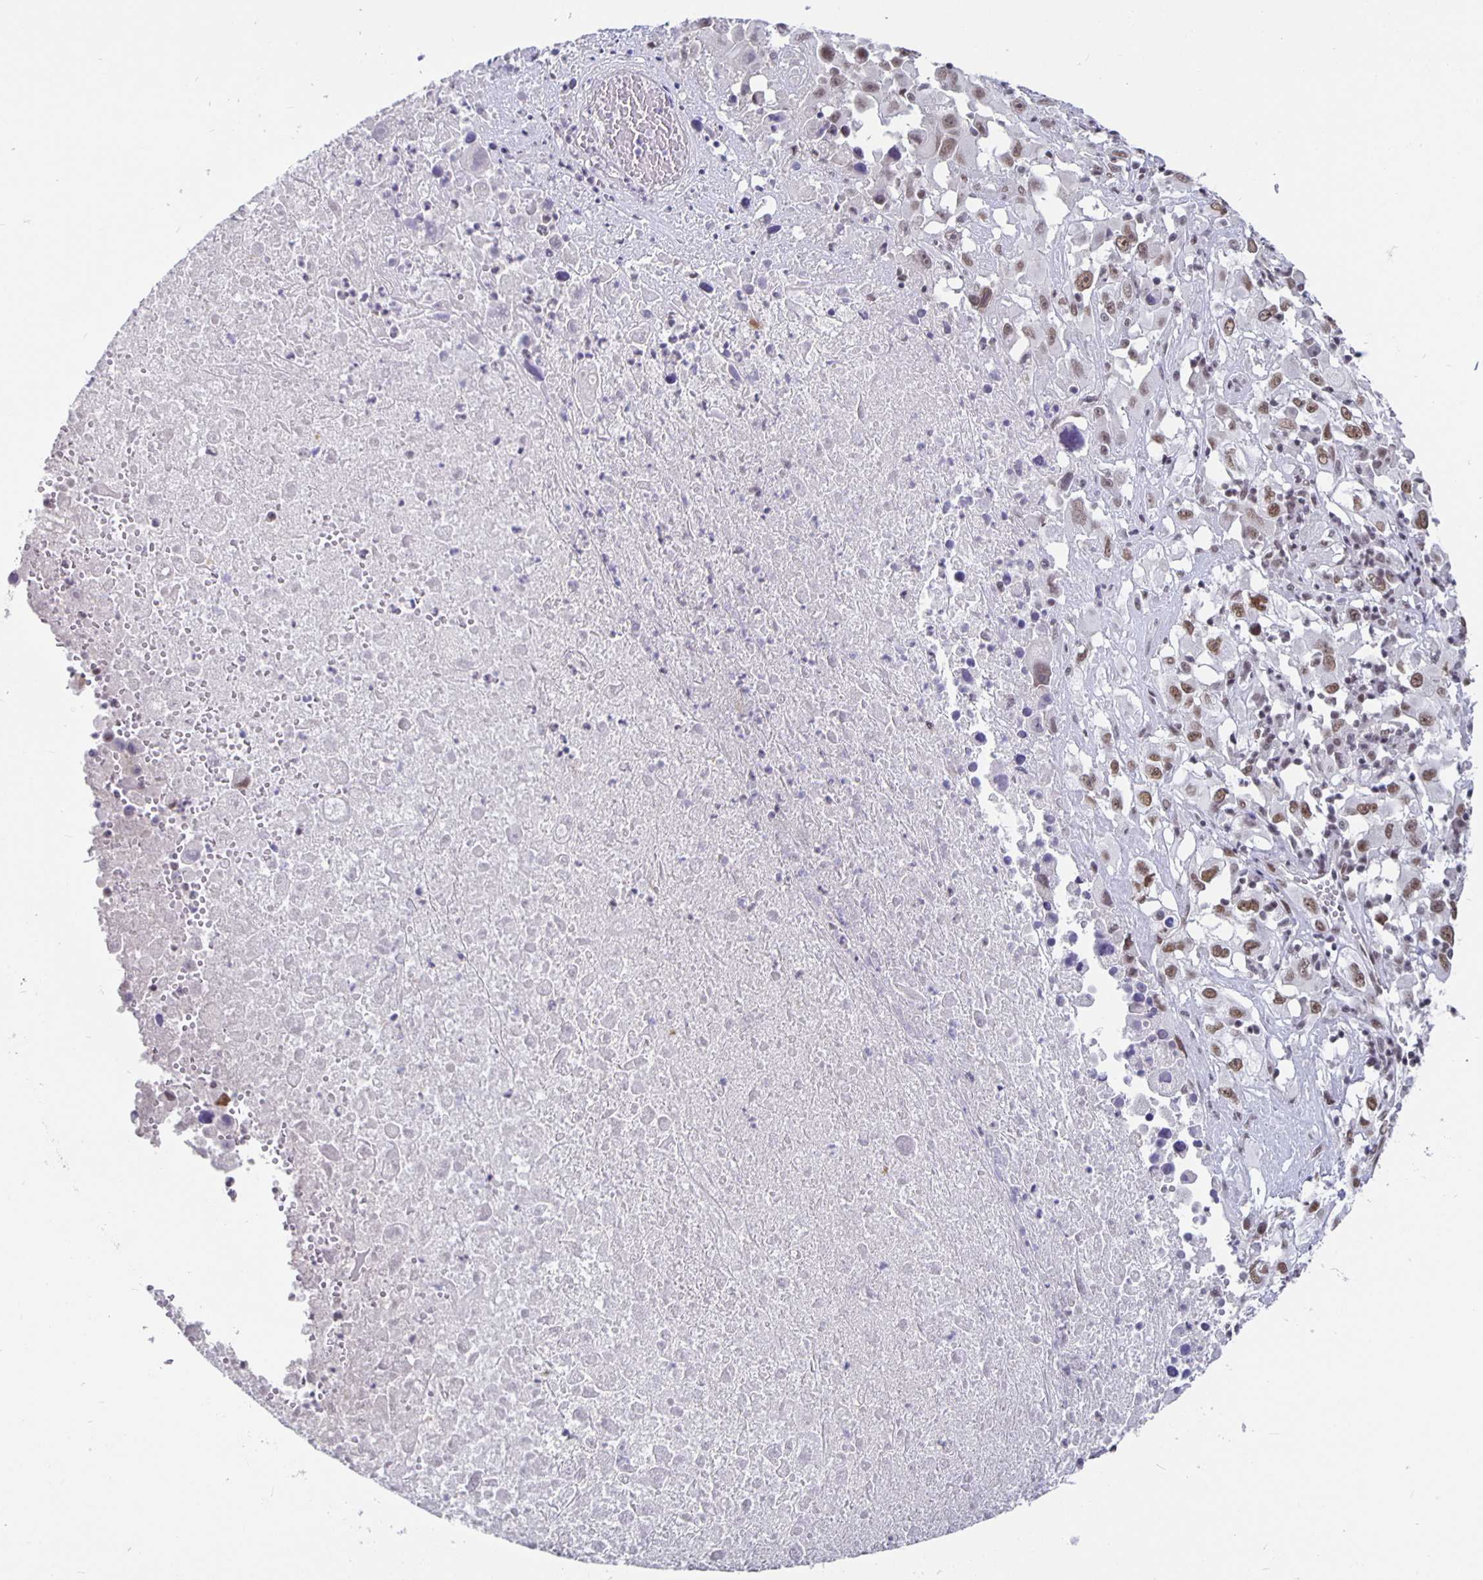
{"staining": {"intensity": "moderate", "quantity": ">75%", "location": "nuclear"}, "tissue": "melanoma", "cell_type": "Tumor cells", "image_type": "cancer", "snomed": [{"axis": "morphology", "description": "Malignant melanoma, Metastatic site"}, {"axis": "topography", "description": "Soft tissue"}], "caption": "This is an image of immunohistochemistry staining of malignant melanoma (metastatic site), which shows moderate expression in the nuclear of tumor cells.", "gene": "PBX2", "patient": {"sex": "male", "age": 50}}